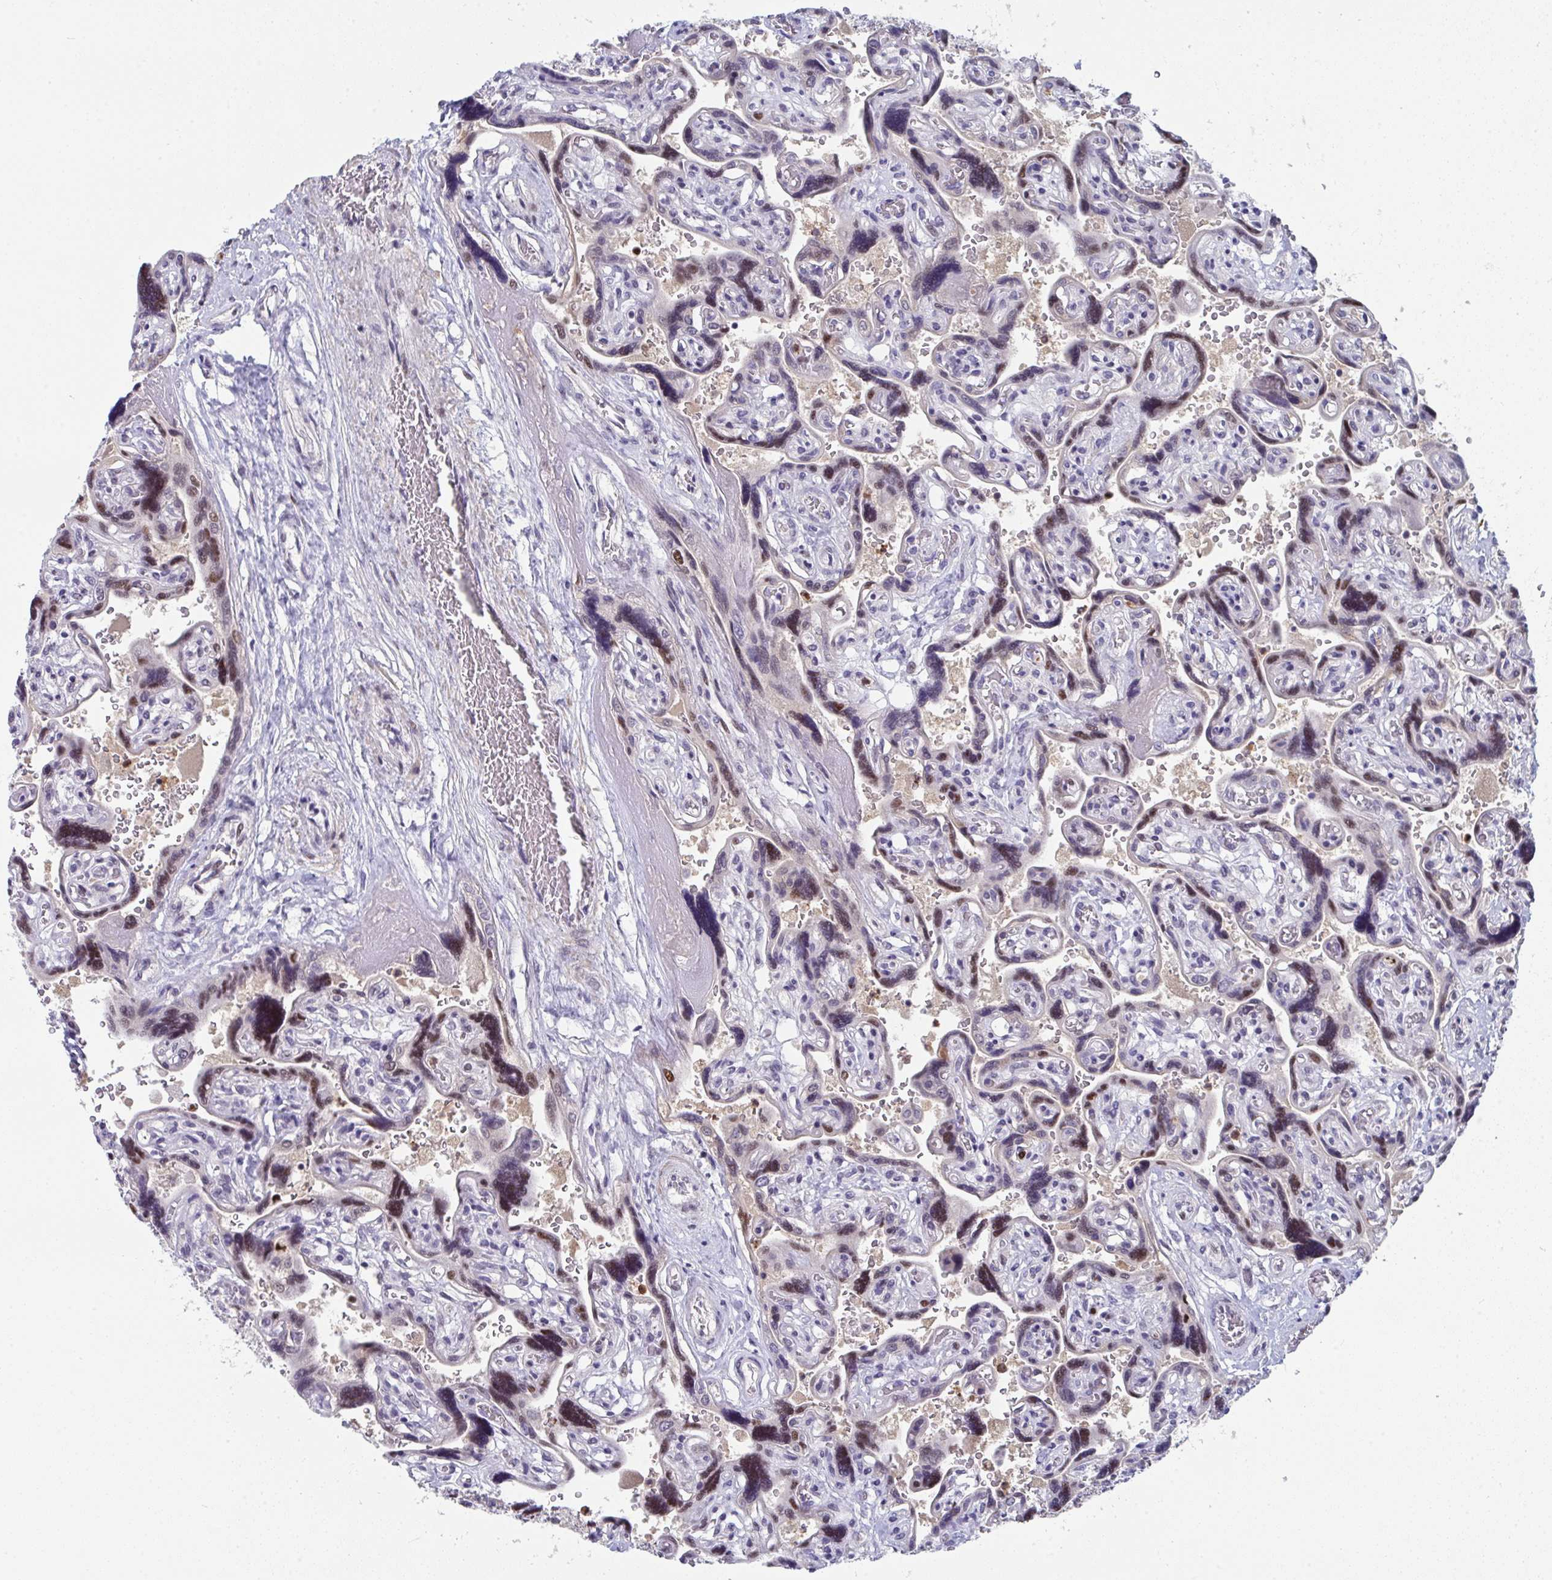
{"staining": {"intensity": "moderate", "quantity": ">75%", "location": "nuclear"}, "tissue": "placenta", "cell_type": "Decidual cells", "image_type": "normal", "snomed": [{"axis": "morphology", "description": "Normal tissue, NOS"}, {"axis": "topography", "description": "Placenta"}], "caption": "Placenta stained with immunohistochemistry exhibits moderate nuclear staining in approximately >75% of decidual cells.", "gene": "JDP2", "patient": {"sex": "female", "age": 32}}